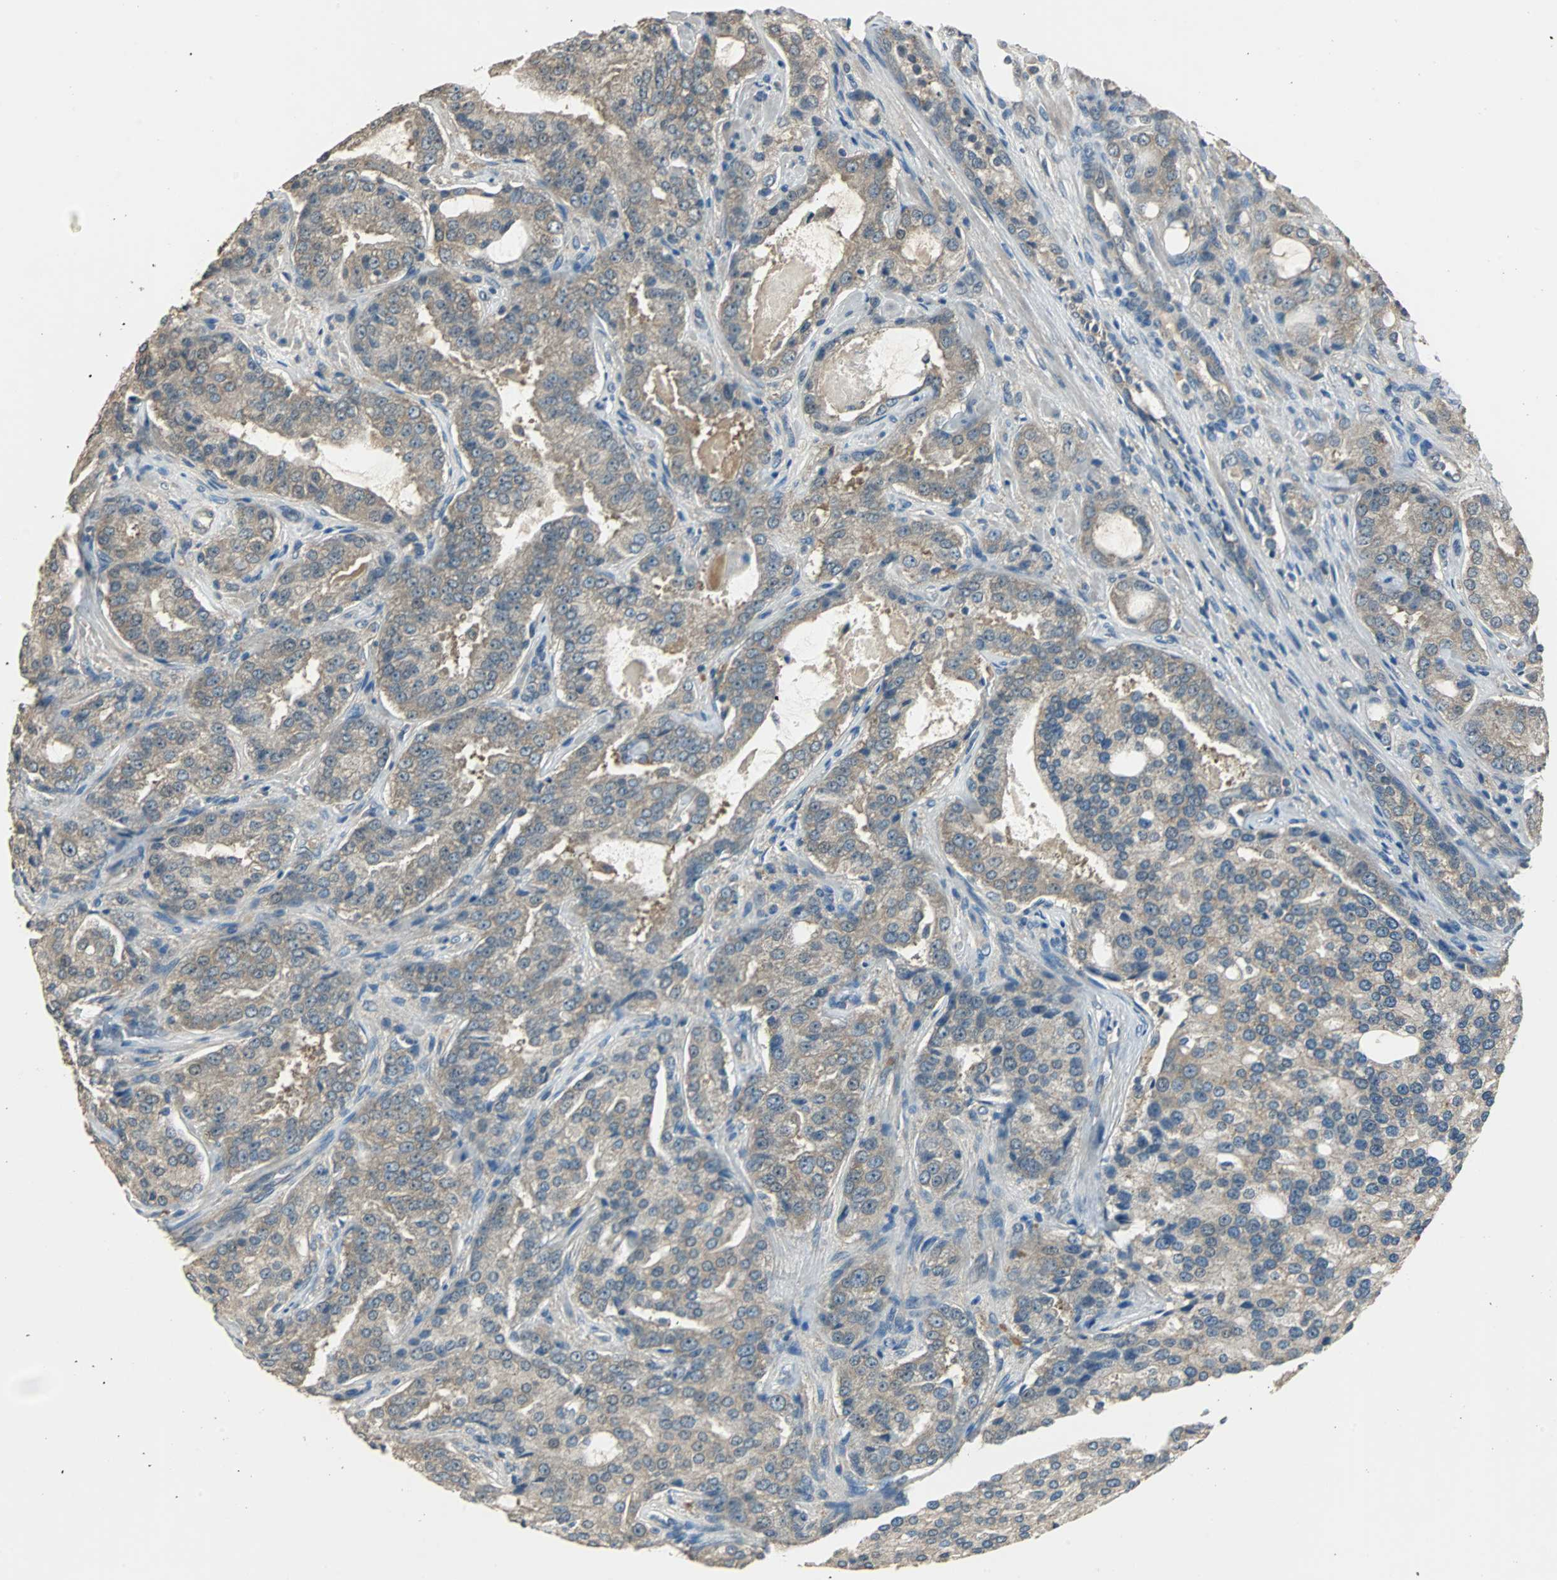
{"staining": {"intensity": "weak", "quantity": ">75%", "location": "cytoplasmic/membranous"}, "tissue": "prostate cancer", "cell_type": "Tumor cells", "image_type": "cancer", "snomed": [{"axis": "morphology", "description": "Adenocarcinoma, High grade"}, {"axis": "topography", "description": "Prostate"}], "caption": "IHC of human prostate high-grade adenocarcinoma exhibits low levels of weak cytoplasmic/membranous staining in approximately >75% of tumor cells.", "gene": "ABHD2", "patient": {"sex": "male", "age": 72}}